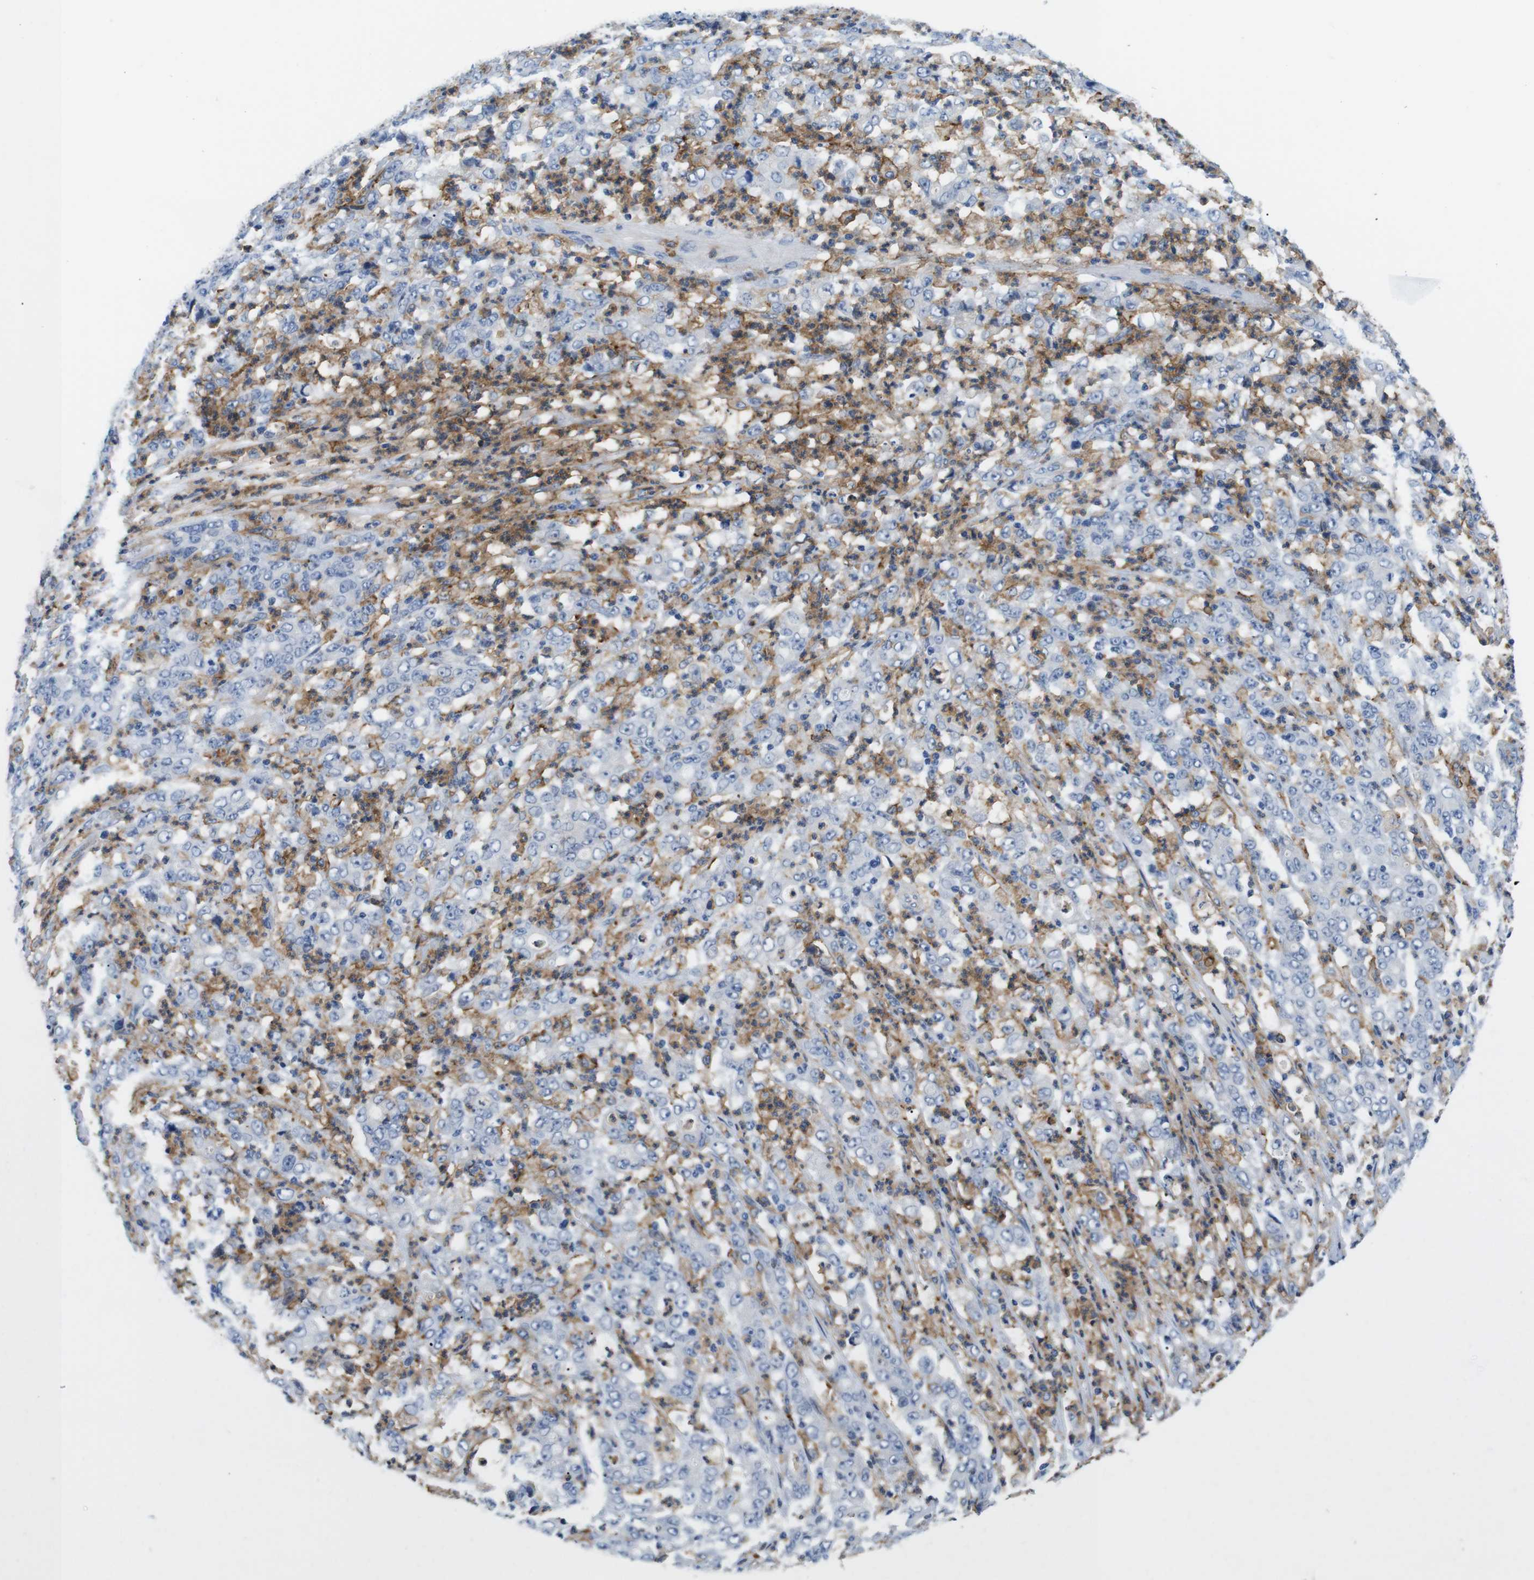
{"staining": {"intensity": "negative", "quantity": "none", "location": "none"}, "tissue": "stomach cancer", "cell_type": "Tumor cells", "image_type": "cancer", "snomed": [{"axis": "morphology", "description": "Adenocarcinoma, NOS"}, {"axis": "topography", "description": "Stomach, lower"}], "caption": "IHC of human adenocarcinoma (stomach) demonstrates no positivity in tumor cells.", "gene": "CD300C", "patient": {"sex": "female", "age": 71}}